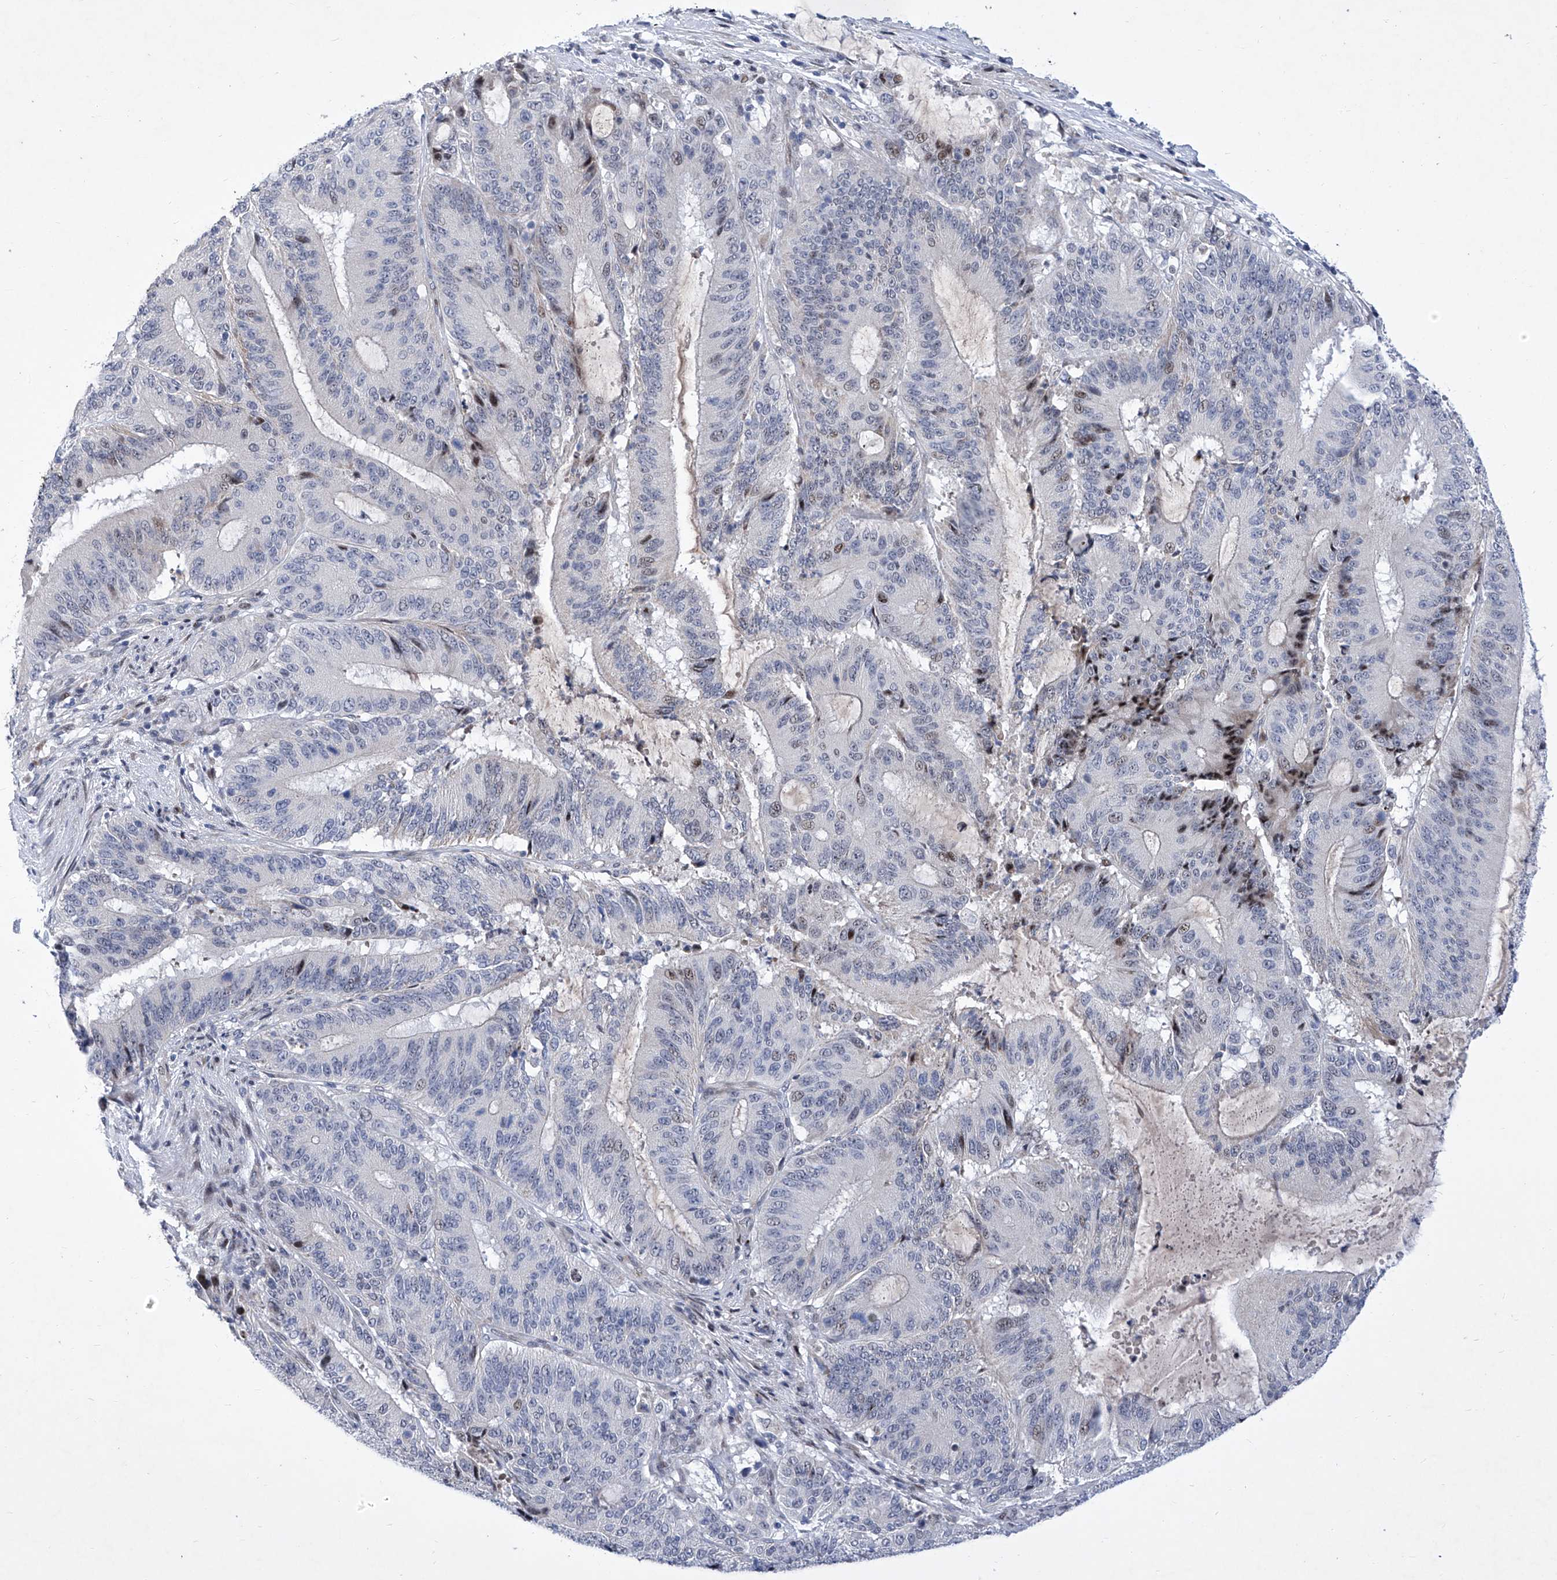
{"staining": {"intensity": "moderate", "quantity": "<25%", "location": "nuclear"}, "tissue": "liver cancer", "cell_type": "Tumor cells", "image_type": "cancer", "snomed": [{"axis": "morphology", "description": "Normal tissue, NOS"}, {"axis": "morphology", "description": "Cholangiocarcinoma"}, {"axis": "topography", "description": "Liver"}, {"axis": "topography", "description": "Peripheral nerve tissue"}], "caption": "An image of human liver cancer (cholangiocarcinoma) stained for a protein displays moderate nuclear brown staining in tumor cells.", "gene": "NUFIP1", "patient": {"sex": "female", "age": 73}}